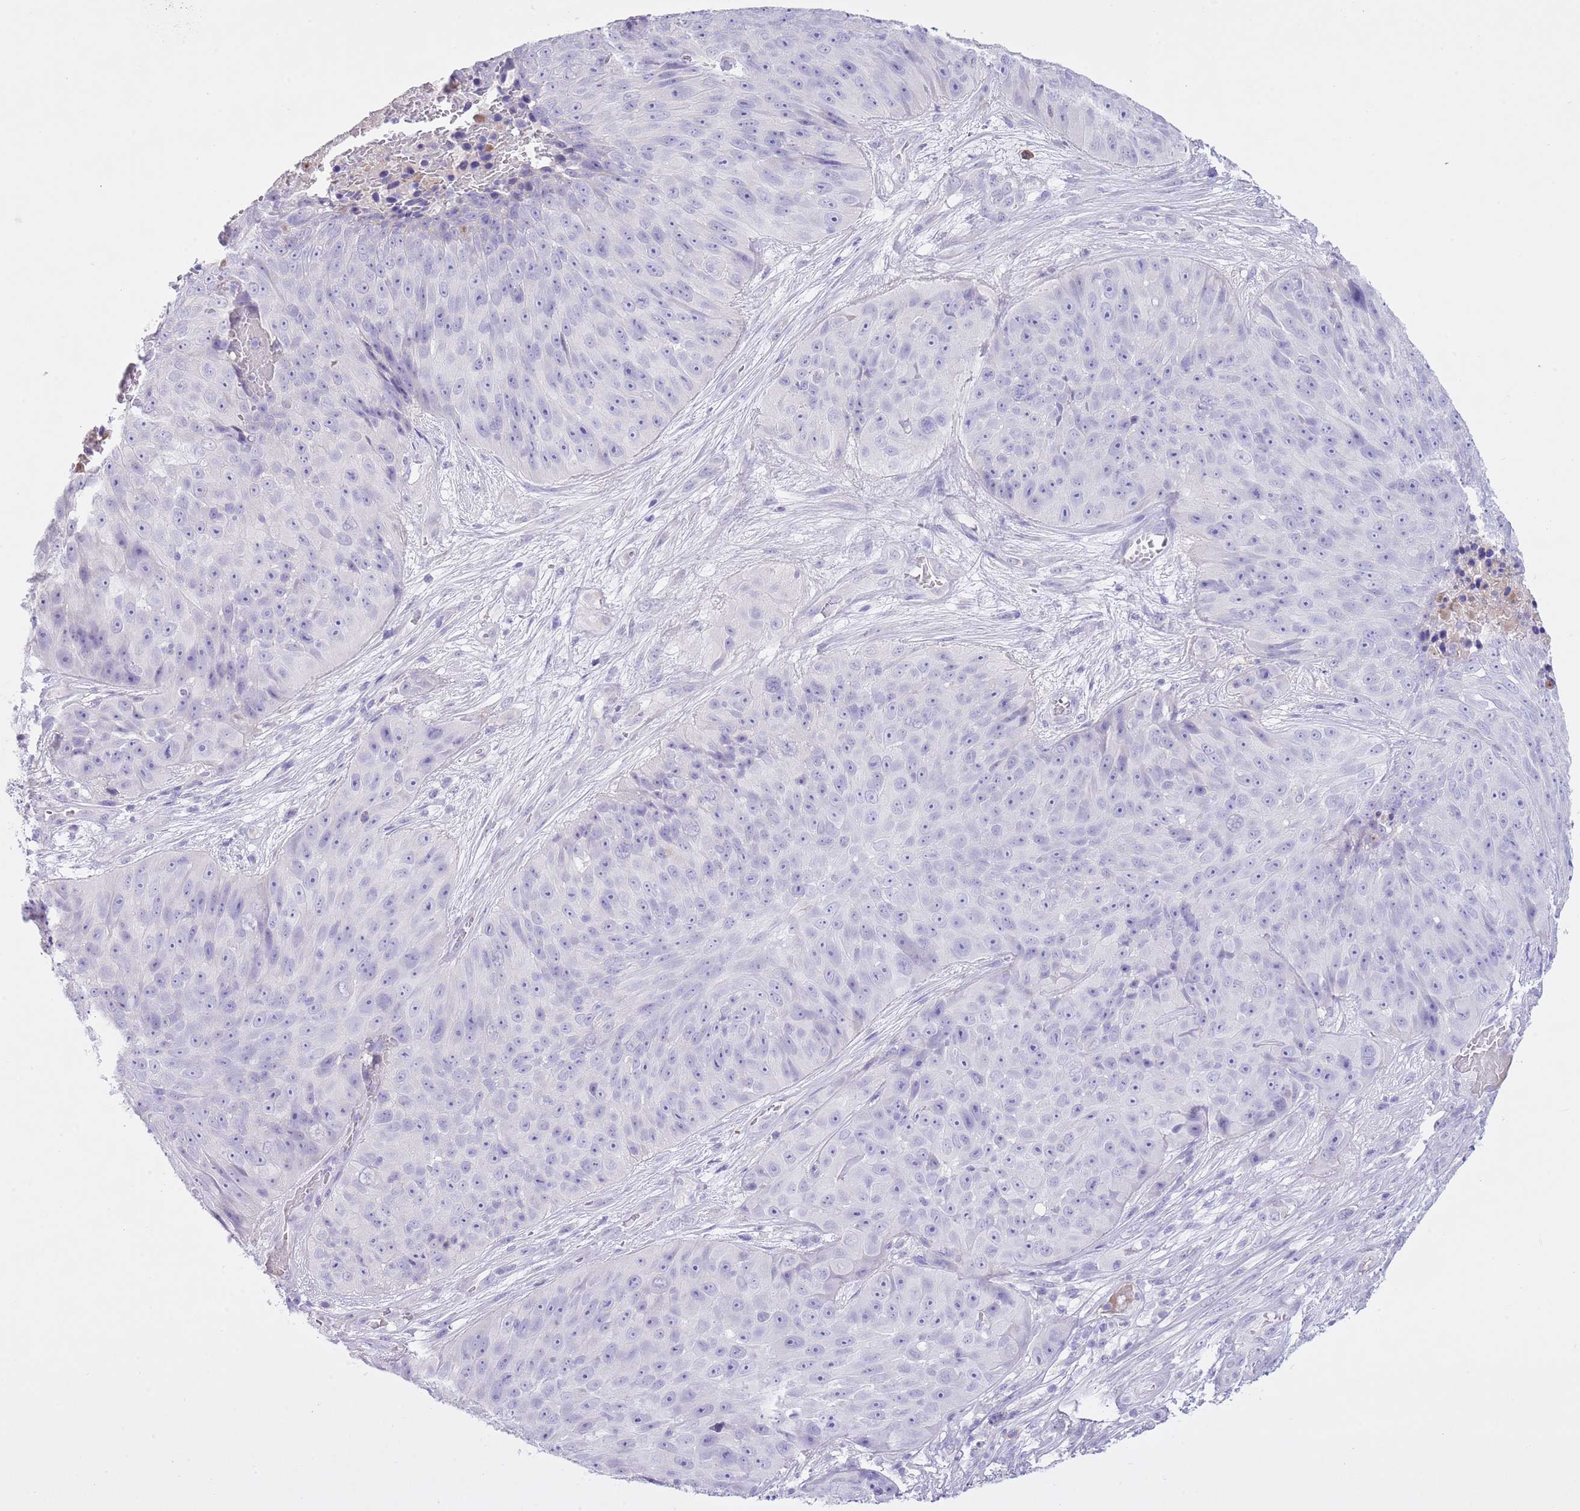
{"staining": {"intensity": "negative", "quantity": "none", "location": "none"}, "tissue": "skin cancer", "cell_type": "Tumor cells", "image_type": "cancer", "snomed": [{"axis": "morphology", "description": "Squamous cell carcinoma, NOS"}, {"axis": "topography", "description": "Skin"}], "caption": "An IHC photomicrograph of skin cancer (squamous cell carcinoma) is shown. There is no staining in tumor cells of skin cancer (squamous cell carcinoma). (DAB (3,3'-diaminobenzidine) immunohistochemistry (IHC) visualized using brightfield microscopy, high magnification).", "gene": "CLEC2A", "patient": {"sex": "female", "age": 87}}